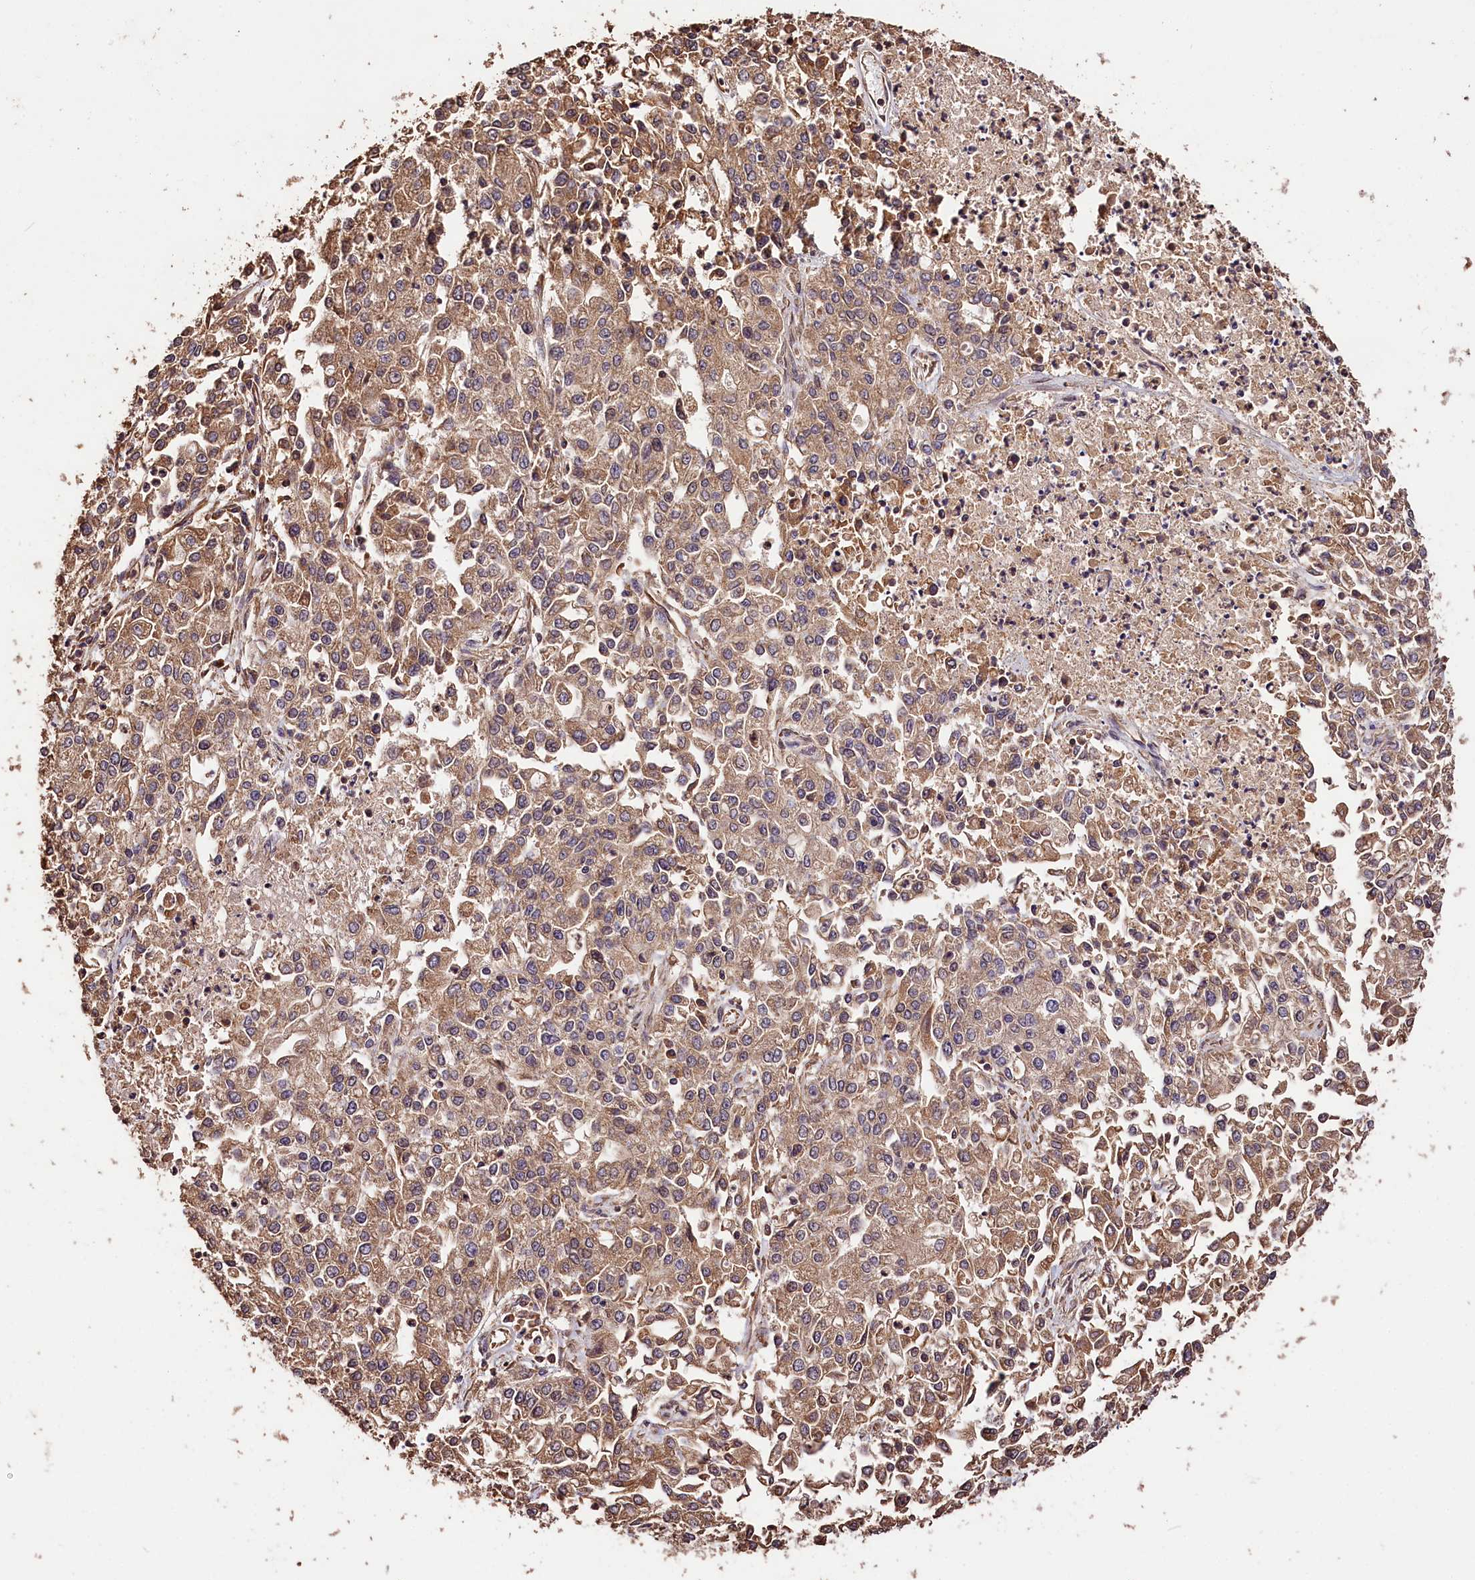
{"staining": {"intensity": "weak", "quantity": ">75%", "location": "cytoplasmic/membranous"}, "tissue": "endometrial cancer", "cell_type": "Tumor cells", "image_type": "cancer", "snomed": [{"axis": "morphology", "description": "Adenocarcinoma, NOS"}, {"axis": "topography", "description": "Endometrium"}], "caption": "This is an image of IHC staining of endometrial adenocarcinoma, which shows weak expression in the cytoplasmic/membranous of tumor cells.", "gene": "KPTN", "patient": {"sex": "female", "age": 49}}